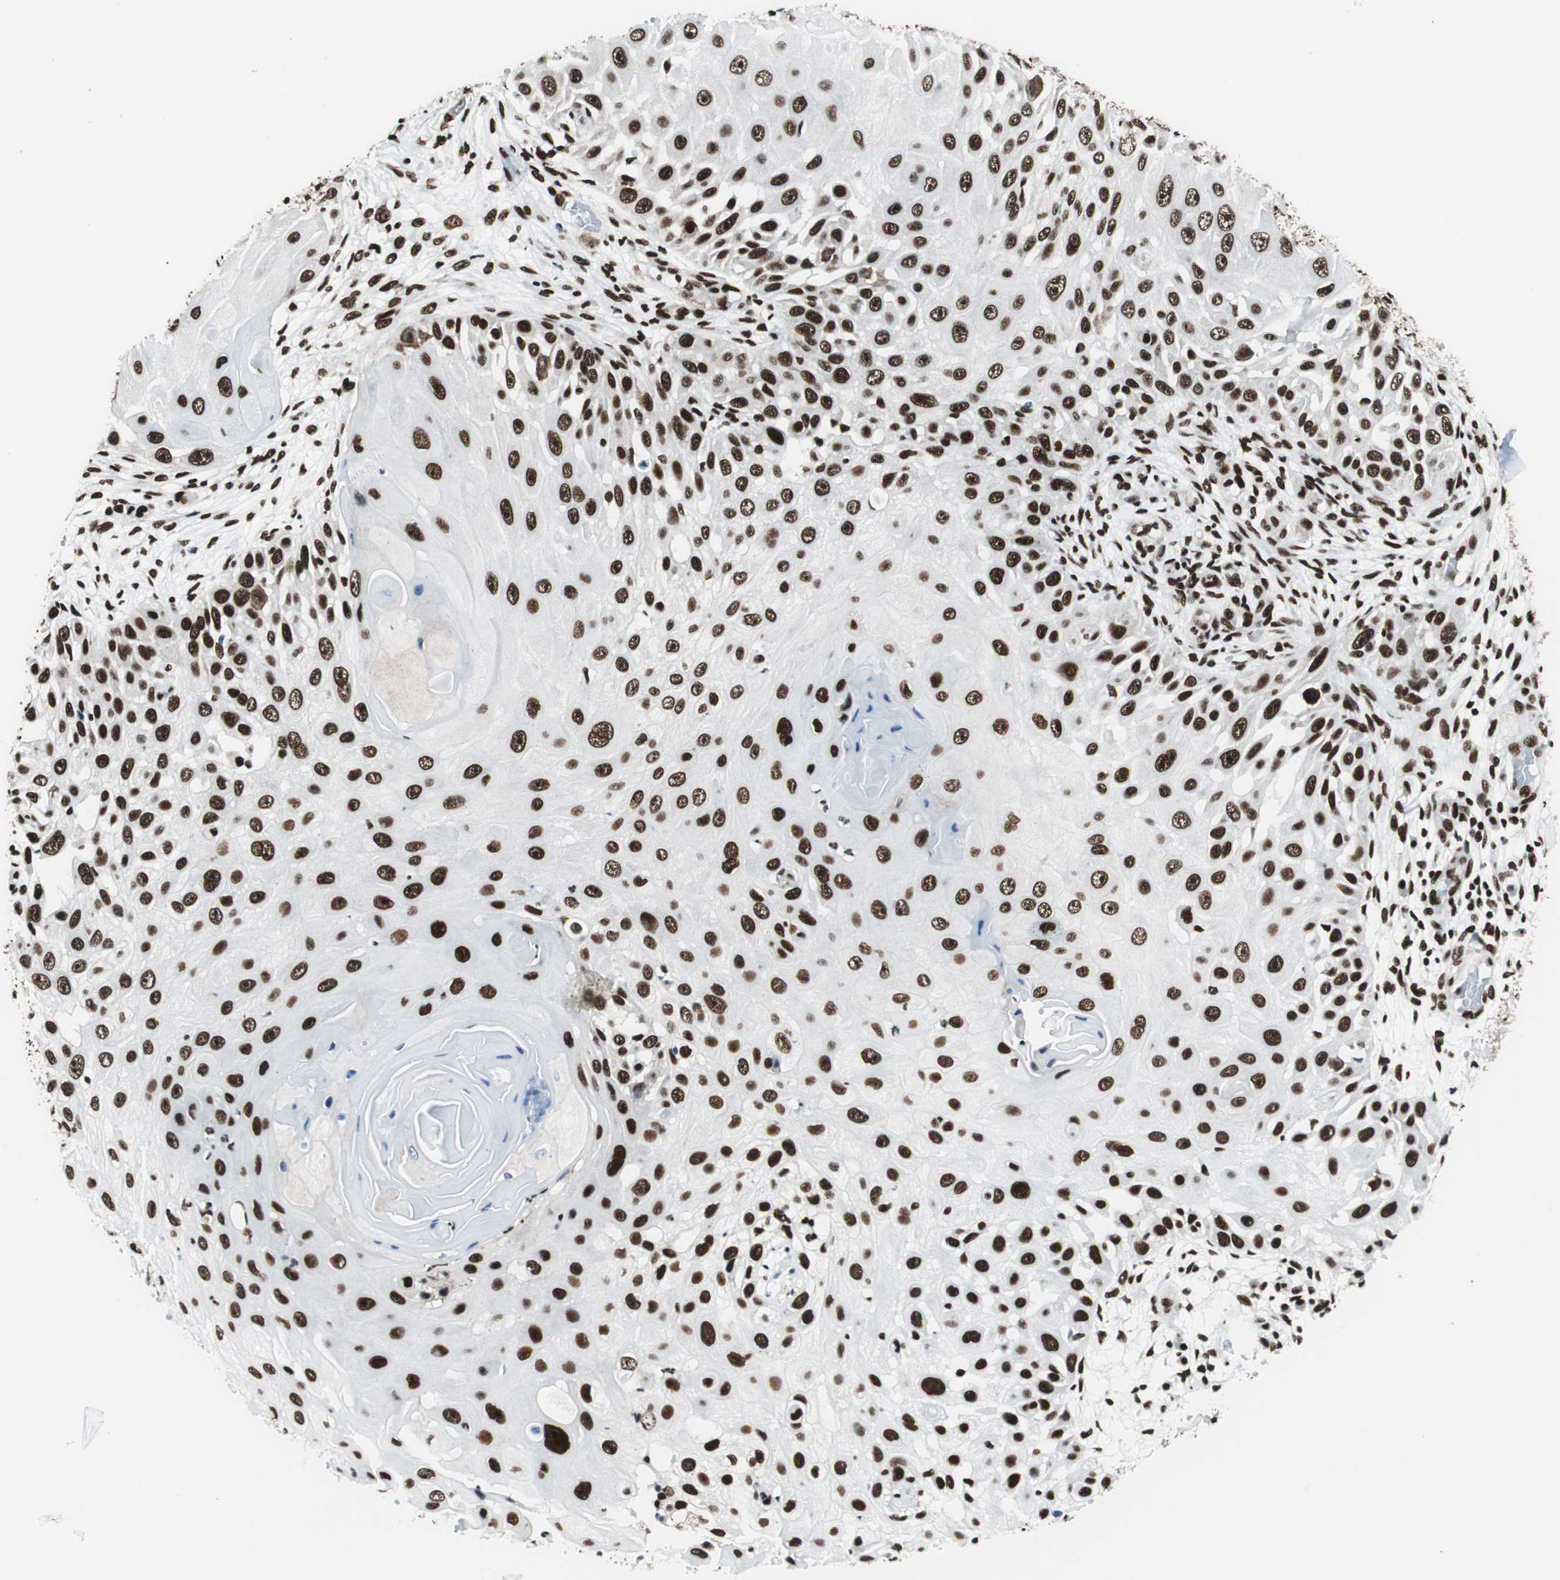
{"staining": {"intensity": "strong", "quantity": ">75%", "location": "nuclear"}, "tissue": "skin cancer", "cell_type": "Tumor cells", "image_type": "cancer", "snomed": [{"axis": "morphology", "description": "Squamous cell carcinoma, NOS"}, {"axis": "topography", "description": "Skin"}], "caption": "Skin cancer stained with a protein marker reveals strong staining in tumor cells.", "gene": "EWSR1", "patient": {"sex": "female", "age": 44}}